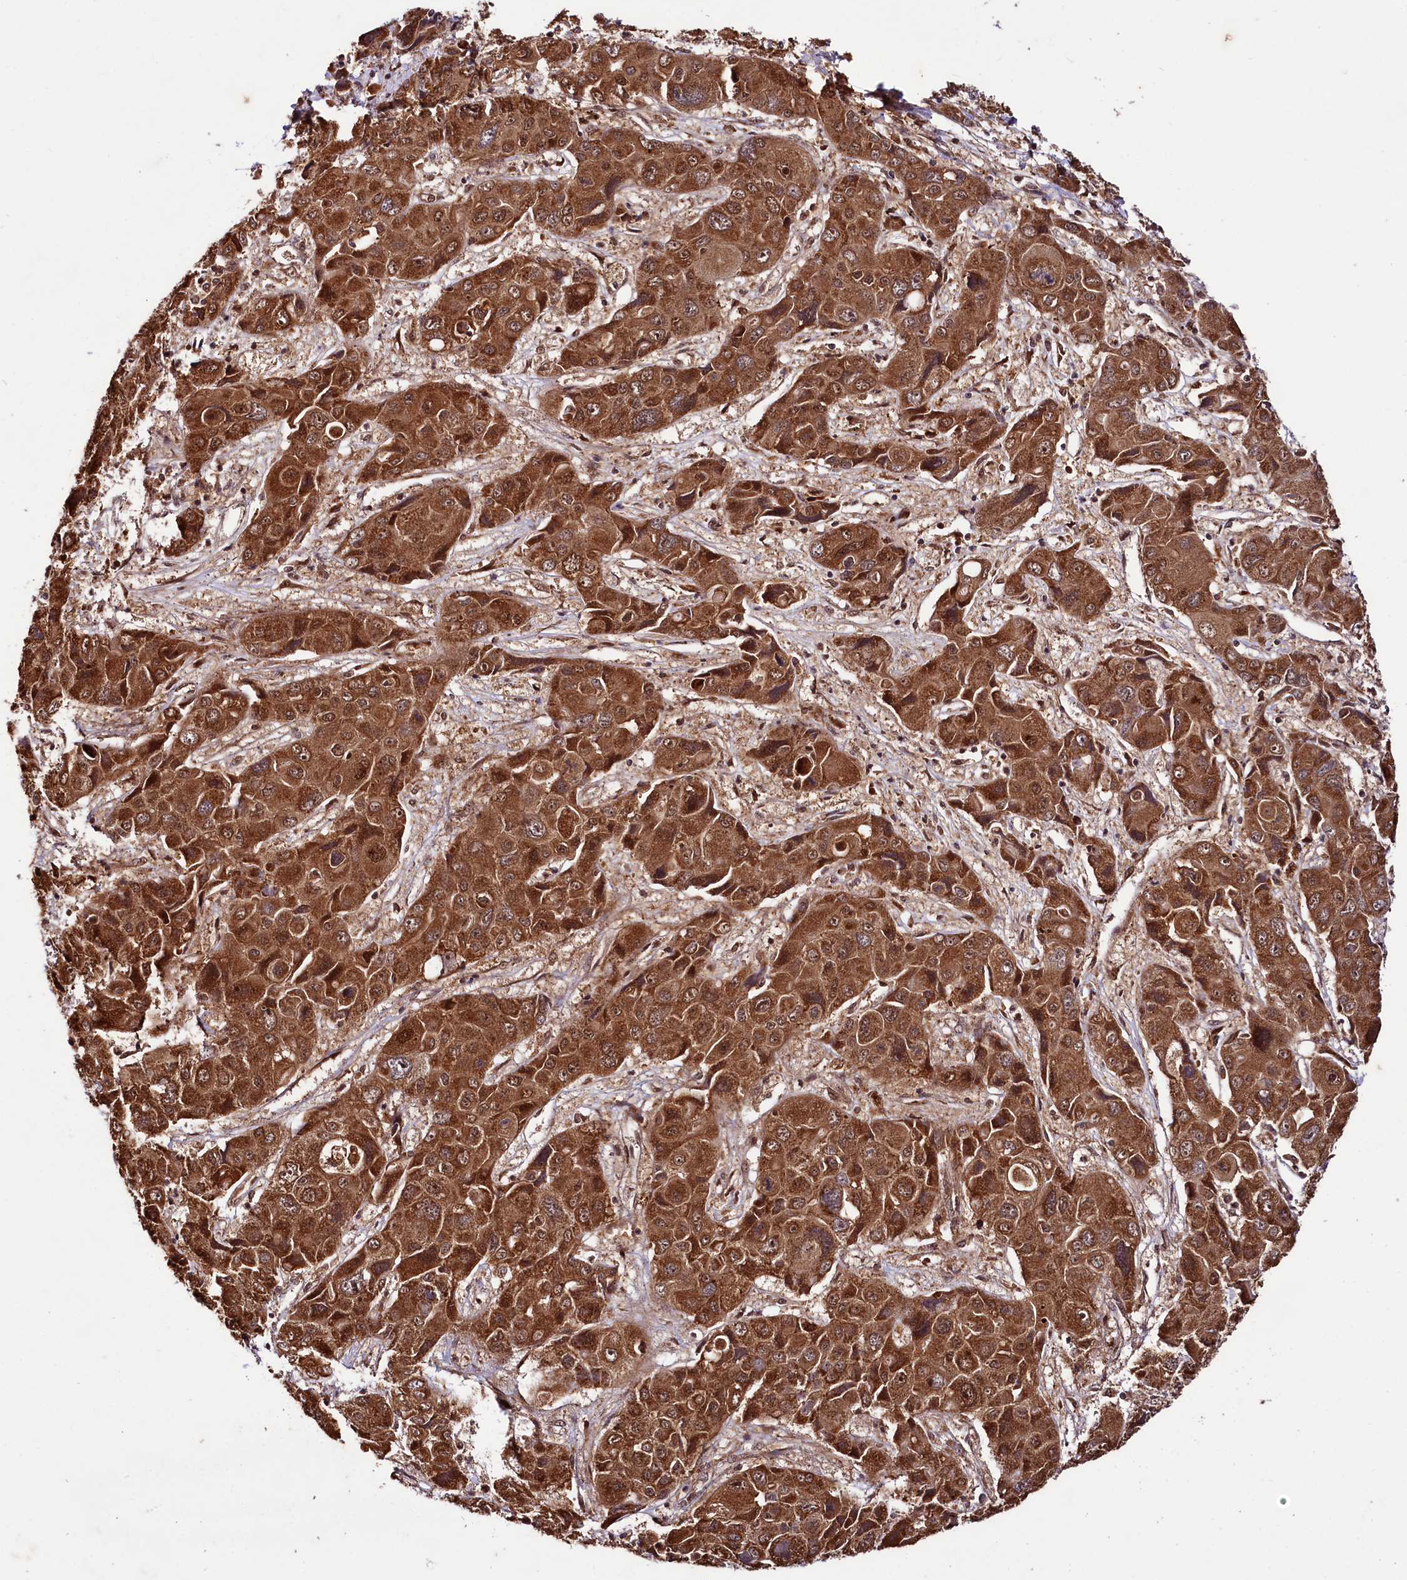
{"staining": {"intensity": "strong", "quantity": ">75%", "location": "cytoplasmic/membranous,nuclear"}, "tissue": "liver cancer", "cell_type": "Tumor cells", "image_type": "cancer", "snomed": [{"axis": "morphology", "description": "Cholangiocarcinoma"}, {"axis": "topography", "description": "Liver"}], "caption": "Protein analysis of liver cancer tissue exhibits strong cytoplasmic/membranous and nuclear expression in approximately >75% of tumor cells.", "gene": "UBE3A", "patient": {"sex": "male", "age": 67}}